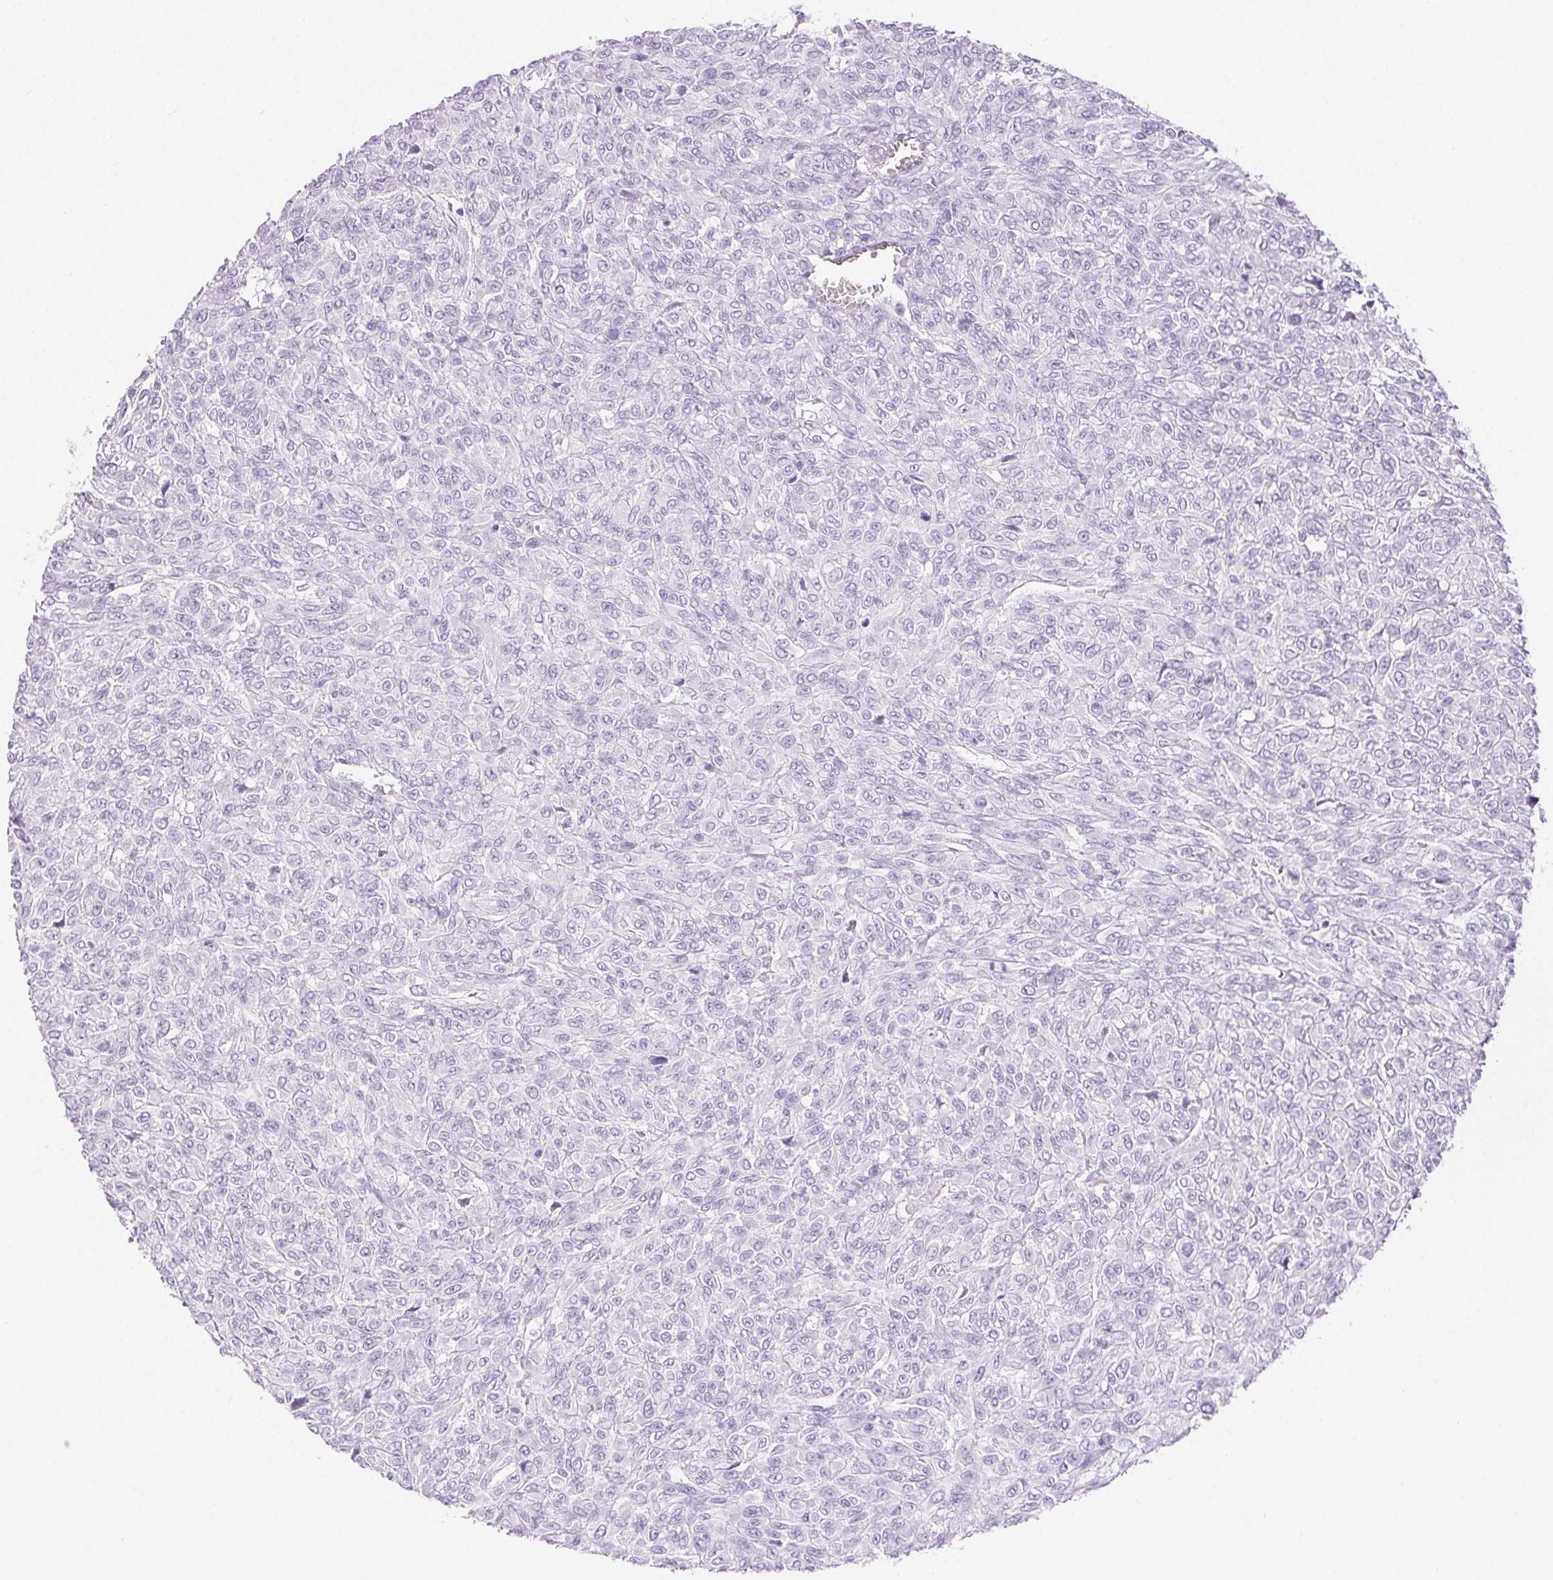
{"staining": {"intensity": "negative", "quantity": "none", "location": "none"}, "tissue": "renal cancer", "cell_type": "Tumor cells", "image_type": "cancer", "snomed": [{"axis": "morphology", "description": "Adenocarcinoma, NOS"}, {"axis": "topography", "description": "Kidney"}], "caption": "Immunohistochemical staining of renal adenocarcinoma demonstrates no significant expression in tumor cells.", "gene": "CLDN16", "patient": {"sex": "male", "age": 58}}